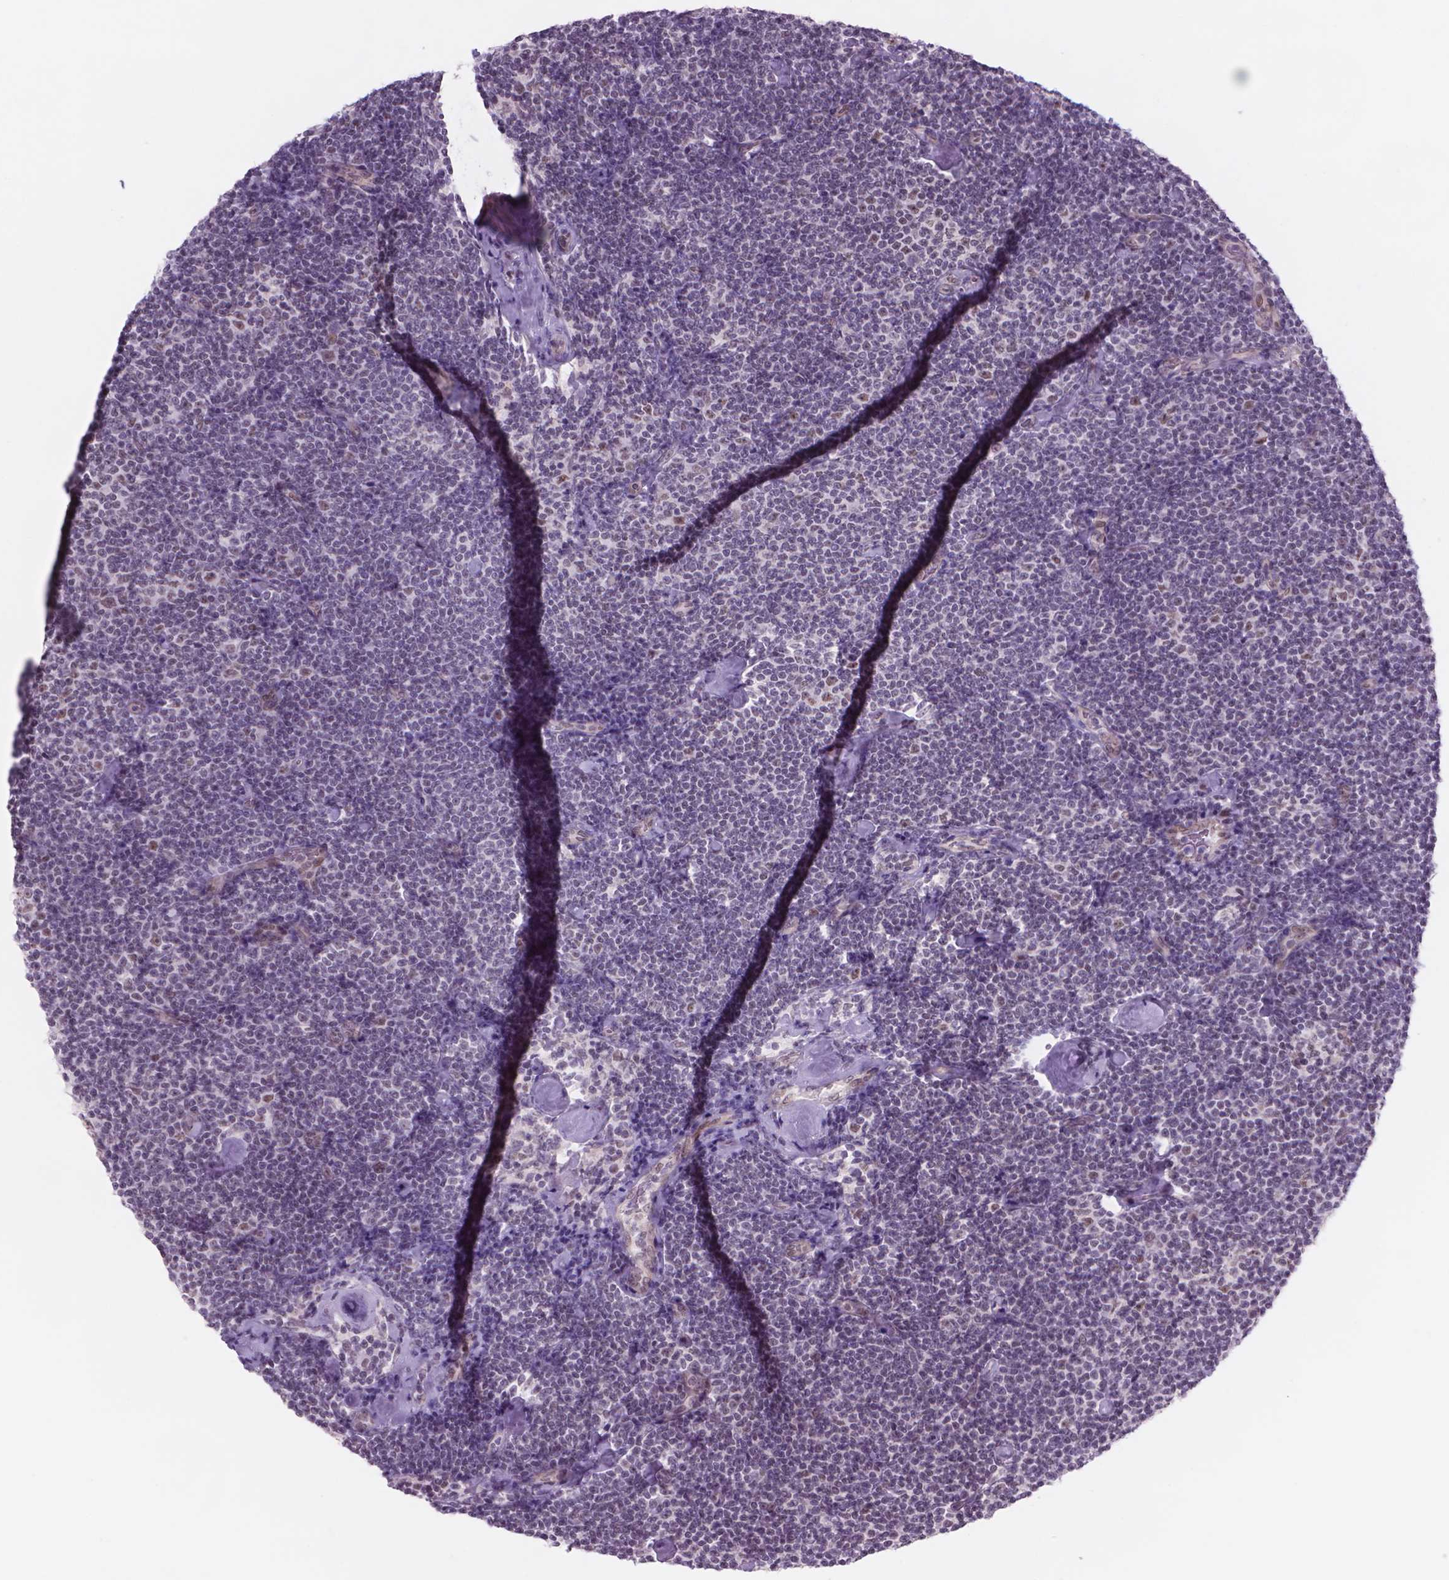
{"staining": {"intensity": "moderate", "quantity": "<25%", "location": "nuclear"}, "tissue": "lymphoma", "cell_type": "Tumor cells", "image_type": "cancer", "snomed": [{"axis": "morphology", "description": "Malignant lymphoma, non-Hodgkin's type, Low grade"}, {"axis": "topography", "description": "Lymph node"}], "caption": "Moderate nuclear protein staining is appreciated in about <25% of tumor cells in malignant lymphoma, non-Hodgkin's type (low-grade). The staining is performed using DAB (3,3'-diaminobenzidine) brown chromogen to label protein expression. The nuclei are counter-stained blue using hematoxylin.", "gene": "POLR3D", "patient": {"sex": "male", "age": 81}}